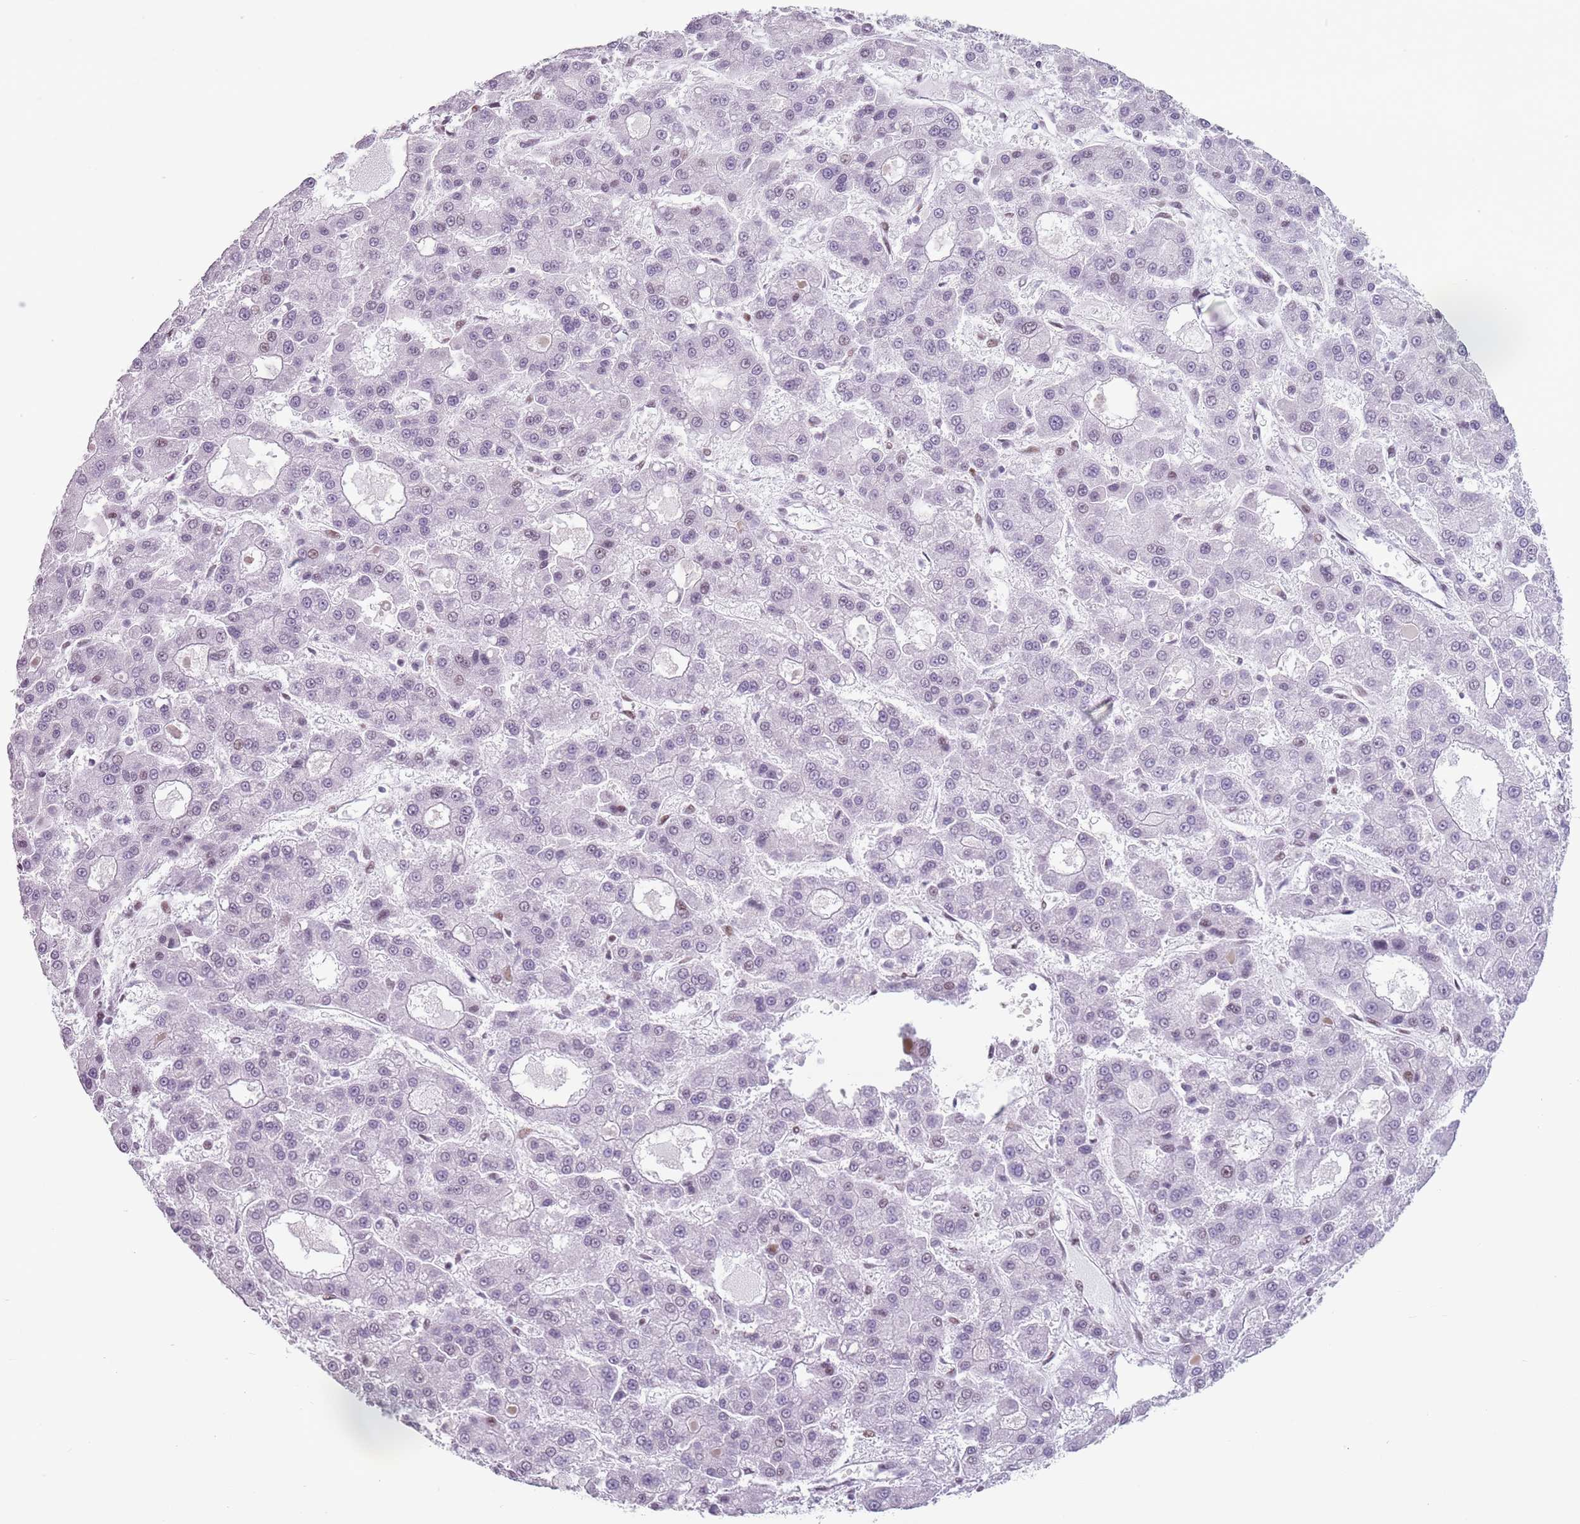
{"staining": {"intensity": "weak", "quantity": "<25%", "location": "nuclear"}, "tissue": "liver cancer", "cell_type": "Tumor cells", "image_type": "cancer", "snomed": [{"axis": "morphology", "description": "Carcinoma, Hepatocellular, NOS"}, {"axis": "topography", "description": "Liver"}], "caption": "A micrograph of hepatocellular carcinoma (liver) stained for a protein exhibits no brown staining in tumor cells.", "gene": "FAM104B", "patient": {"sex": "male", "age": 70}}